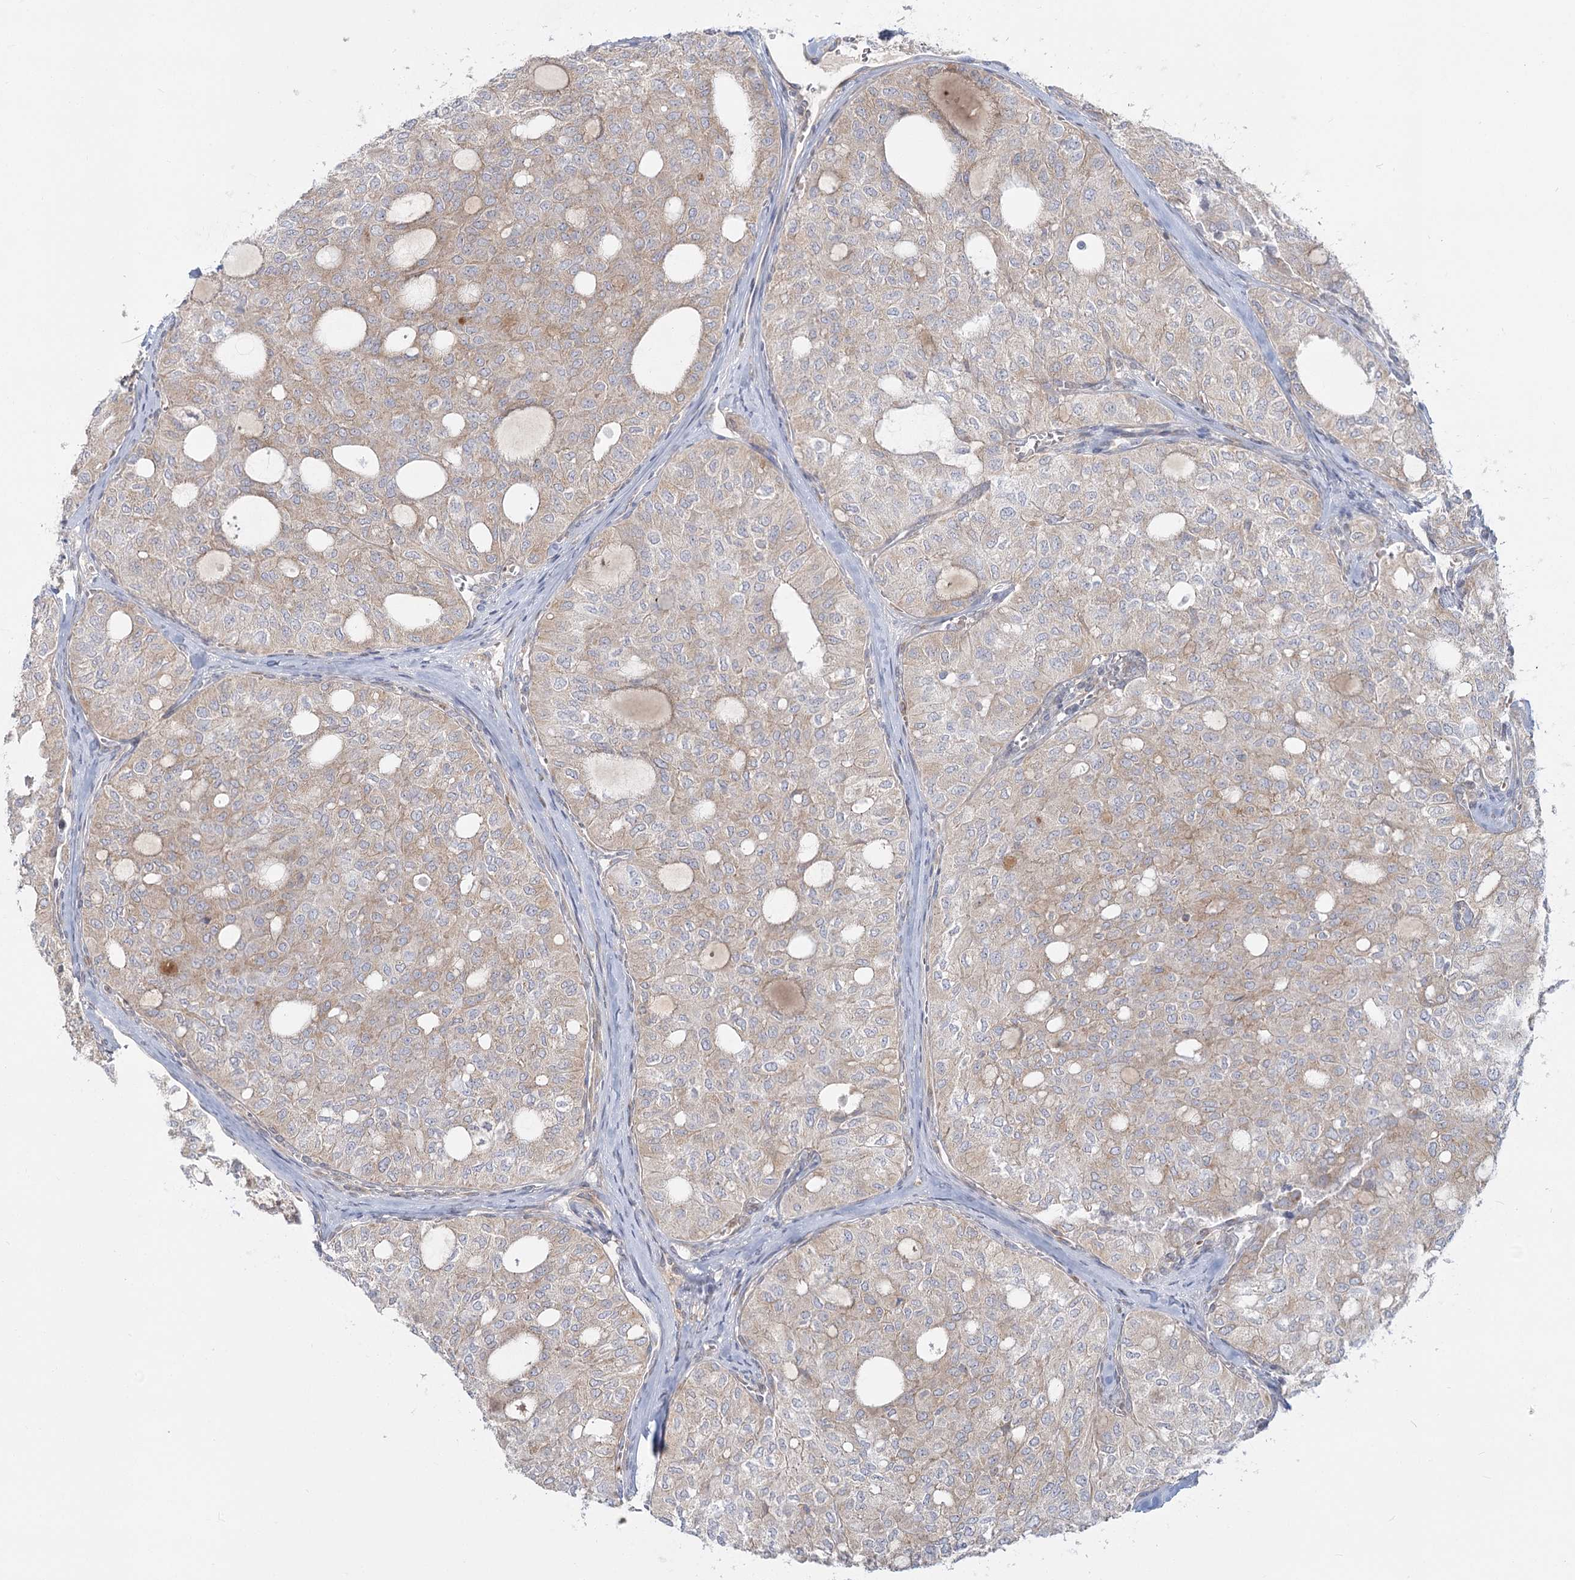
{"staining": {"intensity": "weak", "quantity": "25%-75%", "location": "cytoplasmic/membranous"}, "tissue": "thyroid cancer", "cell_type": "Tumor cells", "image_type": "cancer", "snomed": [{"axis": "morphology", "description": "Follicular adenoma carcinoma, NOS"}, {"axis": "topography", "description": "Thyroid gland"}], "caption": "The image demonstrates immunohistochemical staining of follicular adenoma carcinoma (thyroid). There is weak cytoplasmic/membranous staining is identified in approximately 25%-75% of tumor cells.", "gene": "MTMR3", "patient": {"sex": "male", "age": 75}}